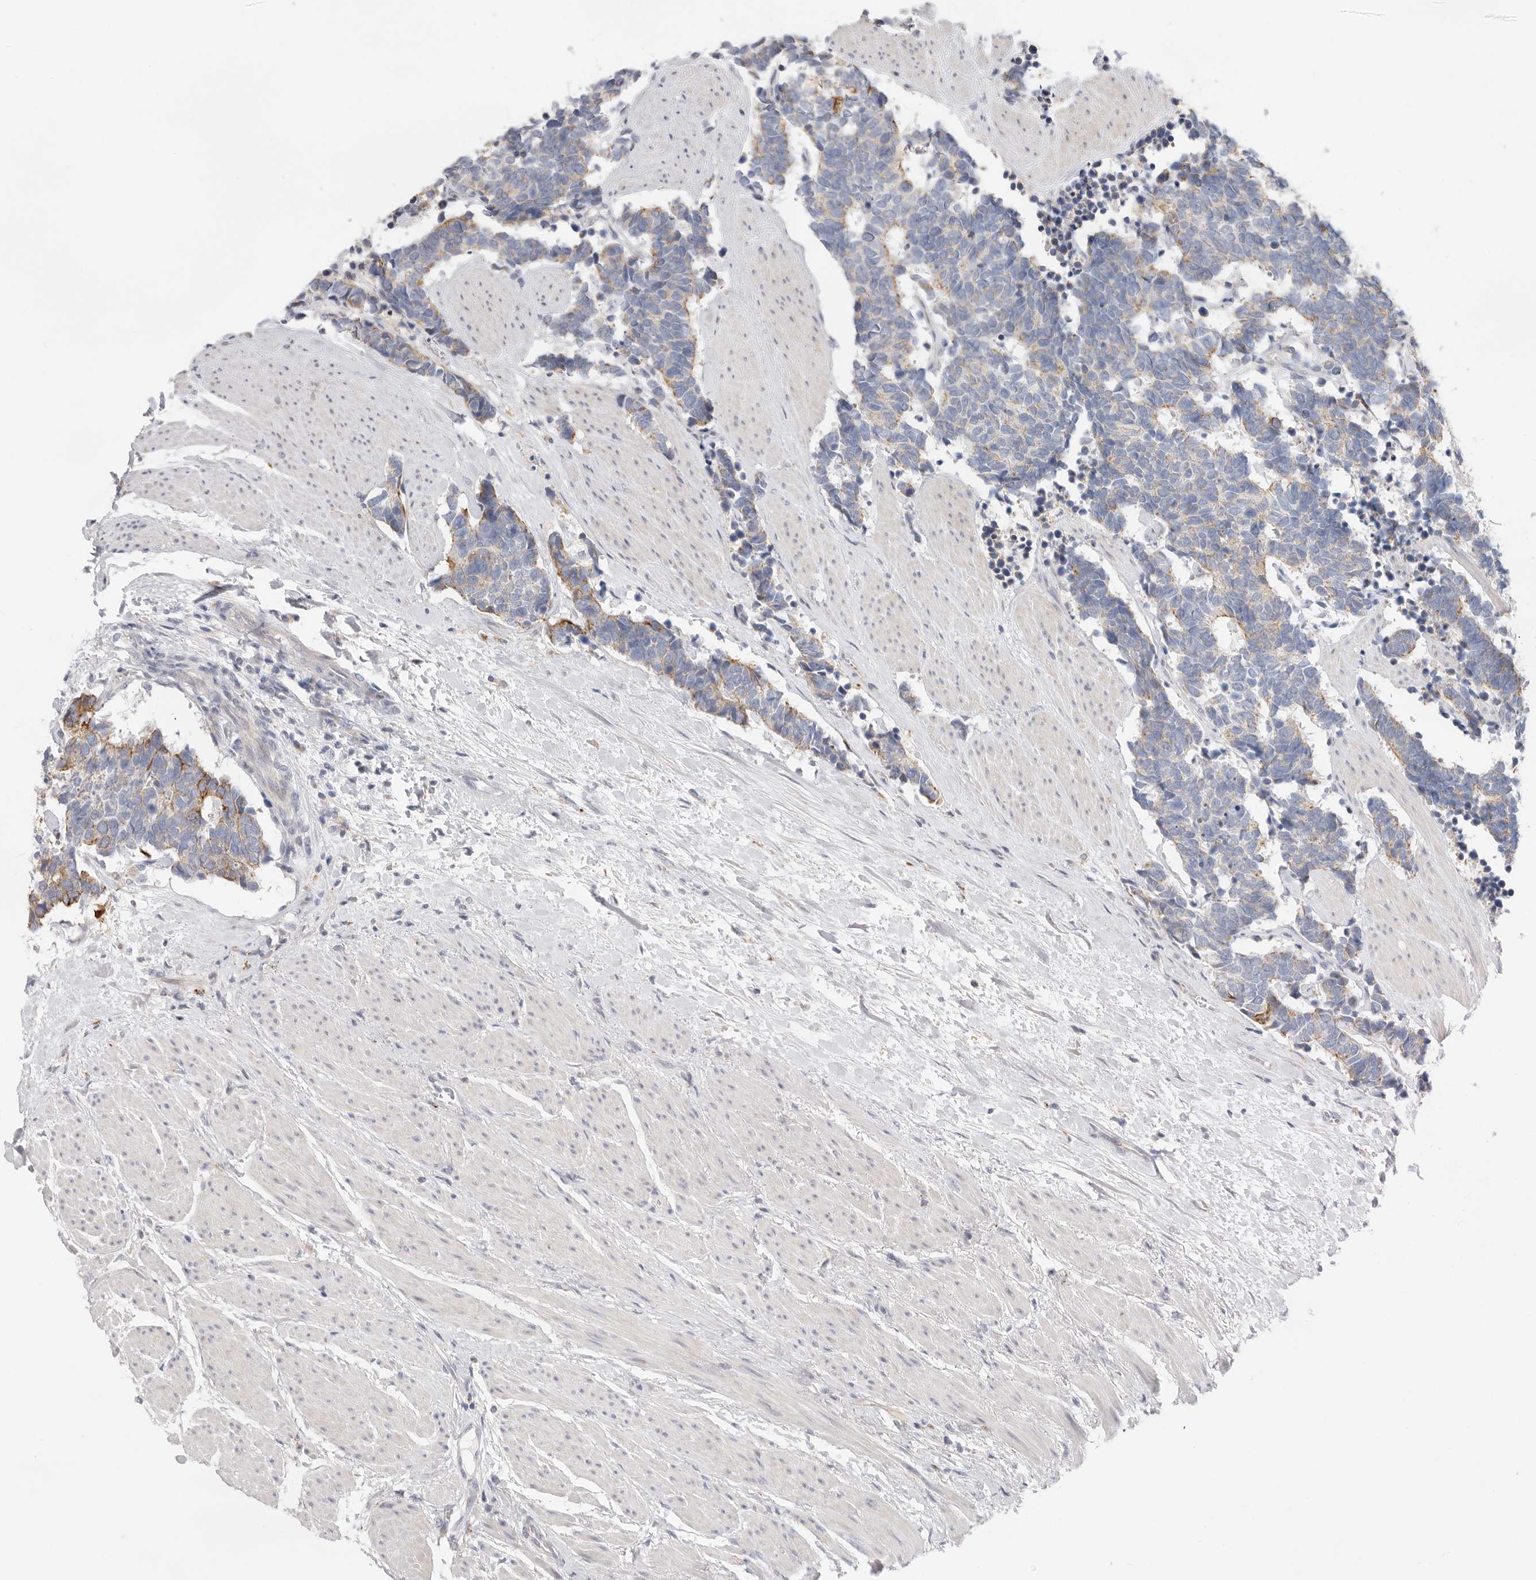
{"staining": {"intensity": "moderate", "quantity": "<25%", "location": "cytoplasmic/membranous"}, "tissue": "carcinoid", "cell_type": "Tumor cells", "image_type": "cancer", "snomed": [{"axis": "morphology", "description": "Carcinoma, NOS"}, {"axis": "morphology", "description": "Carcinoid, malignant, NOS"}, {"axis": "topography", "description": "Urinary bladder"}], "caption": "High-power microscopy captured an immunohistochemistry image of carcinoid, revealing moderate cytoplasmic/membranous staining in about <25% of tumor cells.", "gene": "USH1C", "patient": {"sex": "male", "age": 57}}